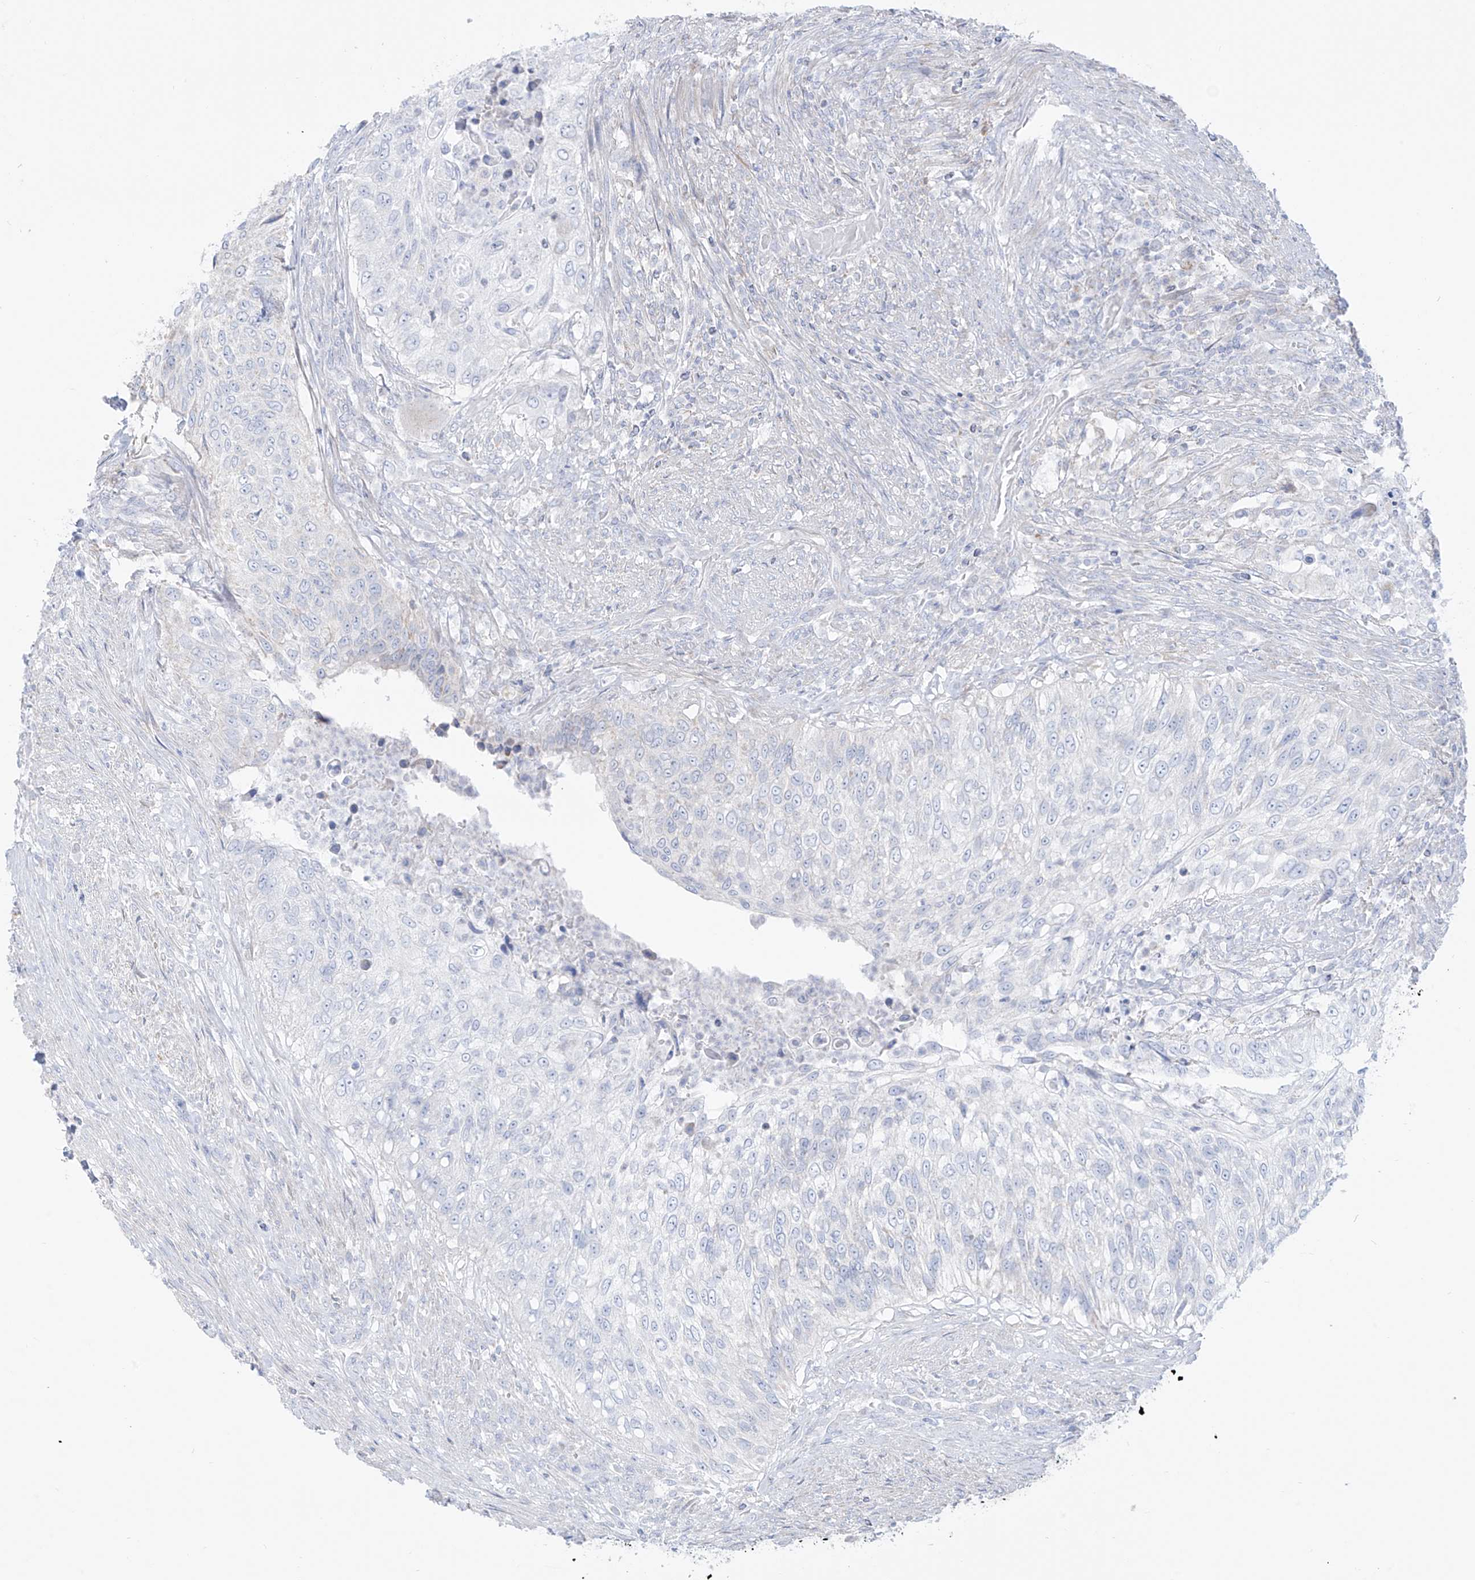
{"staining": {"intensity": "negative", "quantity": "none", "location": "none"}, "tissue": "urothelial cancer", "cell_type": "Tumor cells", "image_type": "cancer", "snomed": [{"axis": "morphology", "description": "Urothelial carcinoma, High grade"}, {"axis": "topography", "description": "Urinary bladder"}], "caption": "Human urothelial cancer stained for a protein using immunohistochemistry (IHC) exhibits no staining in tumor cells.", "gene": "SLC26A3", "patient": {"sex": "female", "age": 60}}